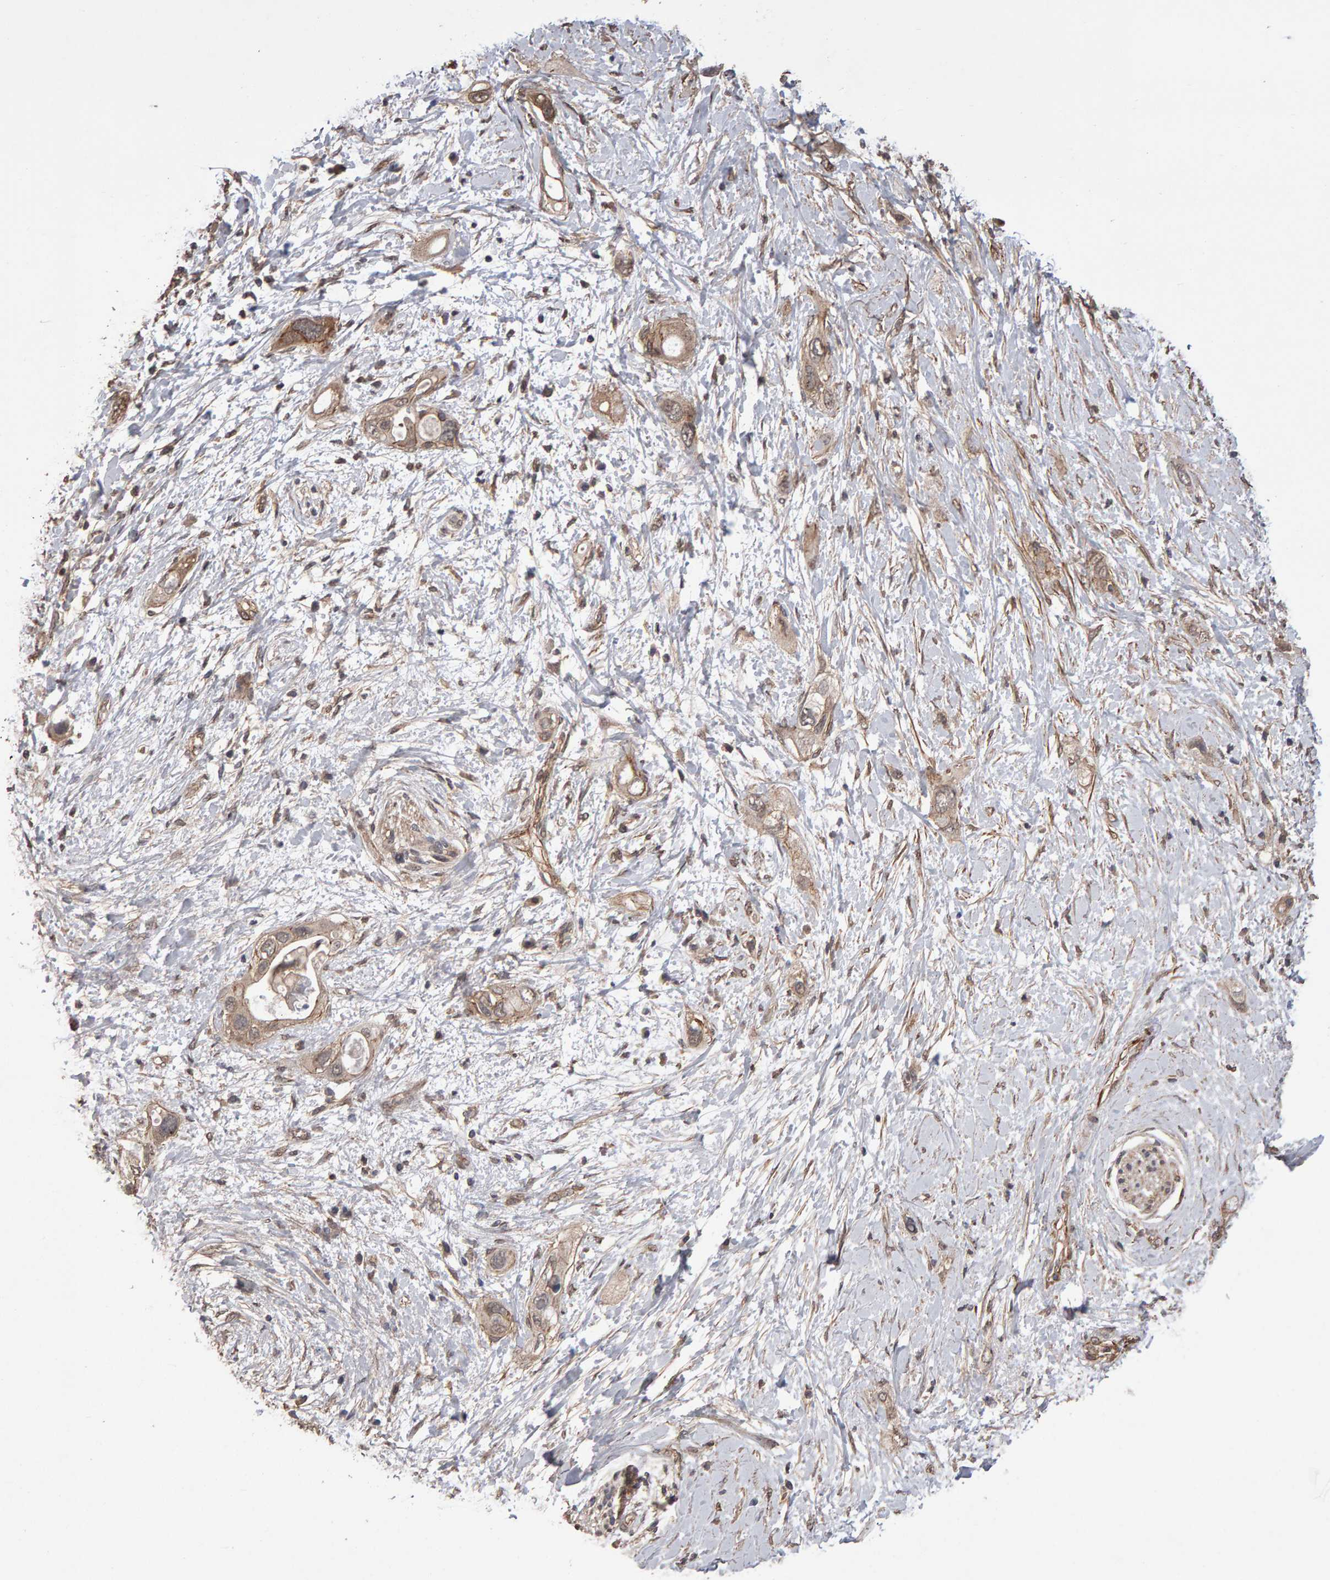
{"staining": {"intensity": "moderate", "quantity": ">75%", "location": "cytoplasmic/membranous"}, "tissue": "pancreatic cancer", "cell_type": "Tumor cells", "image_type": "cancer", "snomed": [{"axis": "morphology", "description": "Adenocarcinoma, NOS"}, {"axis": "topography", "description": "Pancreas"}], "caption": "IHC (DAB) staining of human pancreatic cancer exhibits moderate cytoplasmic/membranous protein staining in approximately >75% of tumor cells. The staining is performed using DAB (3,3'-diaminobenzidine) brown chromogen to label protein expression. The nuclei are counter-stained blue using hematoxylin.", "gene": "SCRIB", "patient": {"sex": "female", "age": 56}}